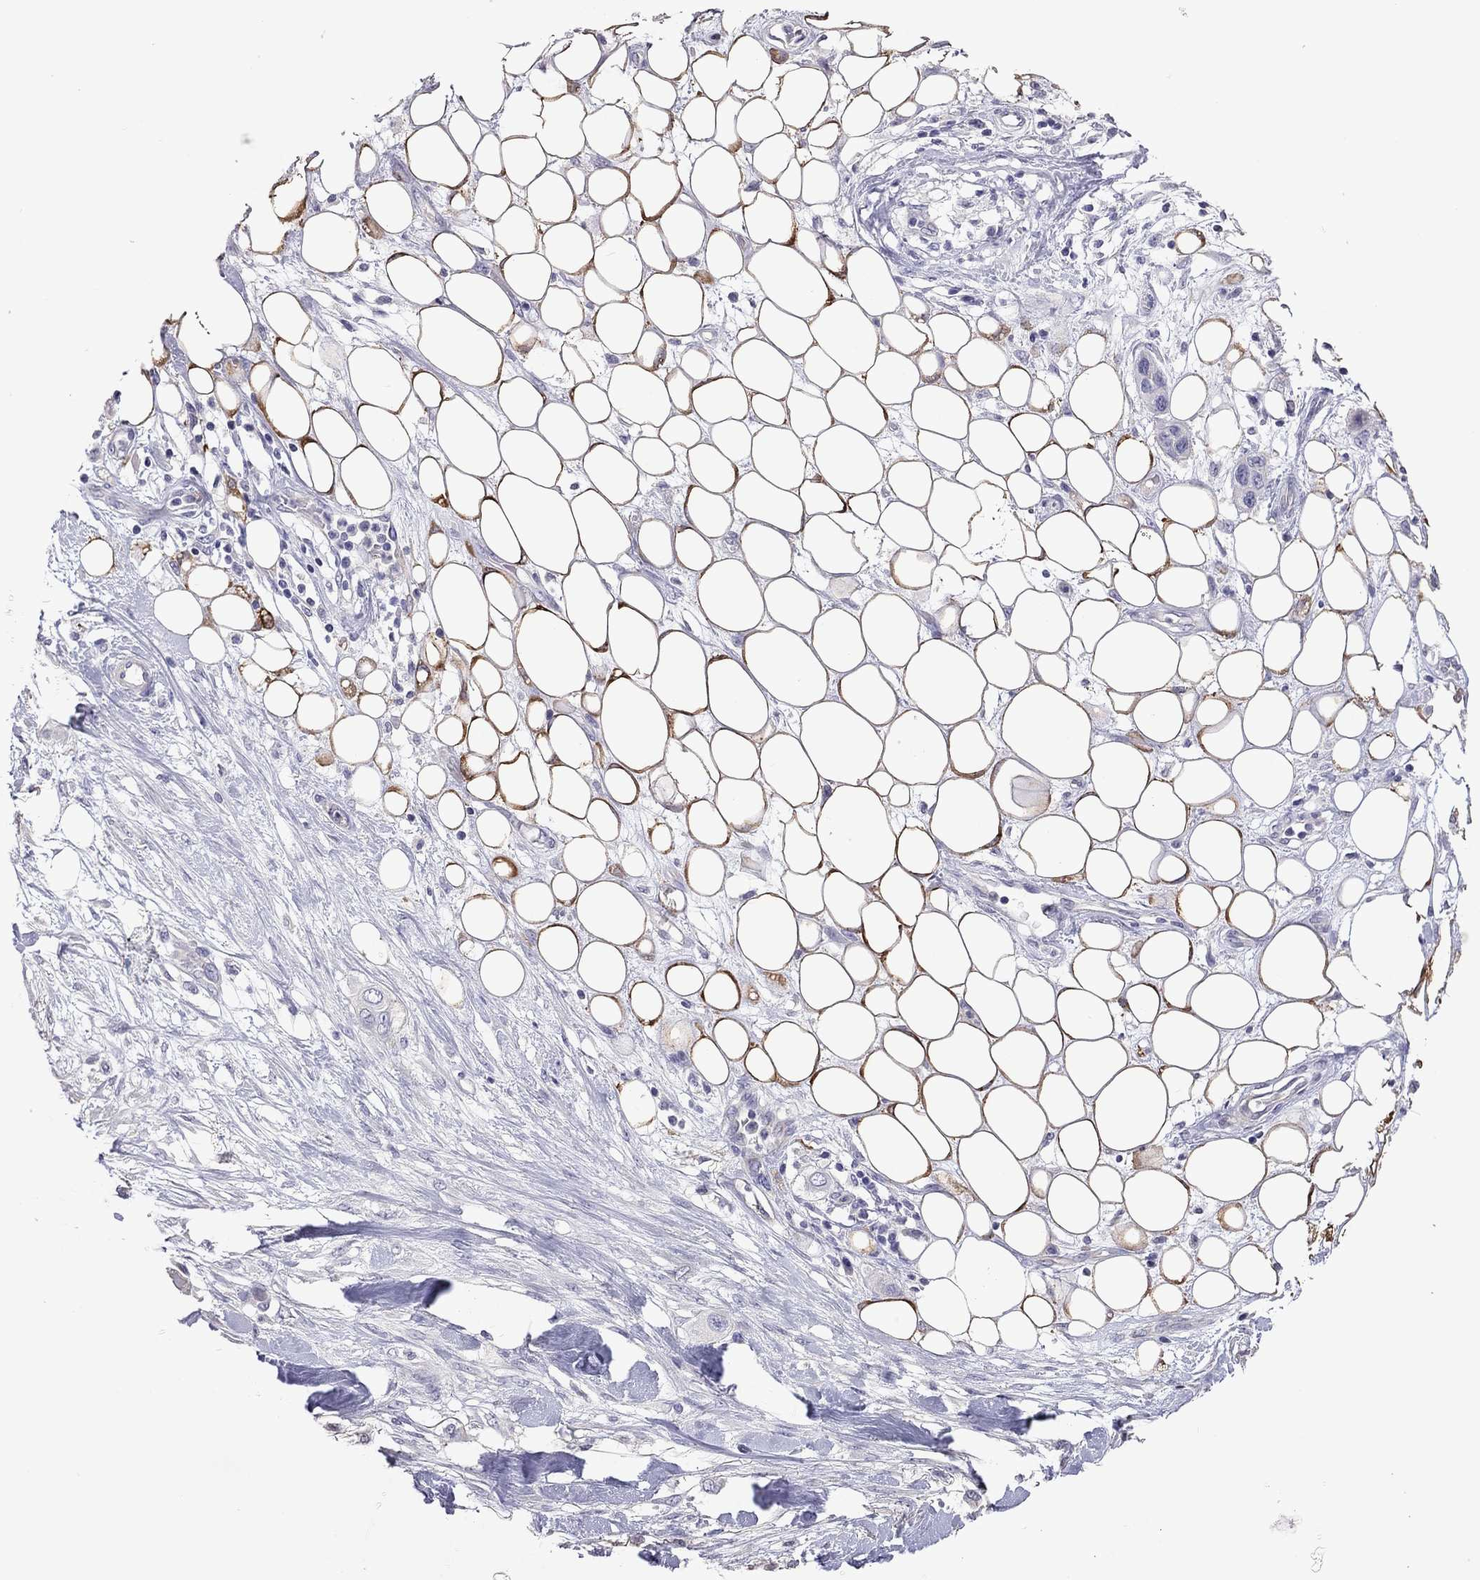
{"staining": {"intensity": "negative", "quantity": "none", "location": "none"}, "tissue": "skin cancer", "cell_type": "Tumor cells", "image_type": "cancer", "snomed": [{"axis": "morphology", "description": "Squamous cell carcinoma, NOS"}, {"axis": "topography", "description": "Skin"}], "caption": "Squamous cell carcinoma (skin) was stained to show a protein in brown. There is no significant staining in tumor cells. Nuclei are stained in blue.", "gene": "FEZ1", "patient": {"sex": "male", "age": 79}}